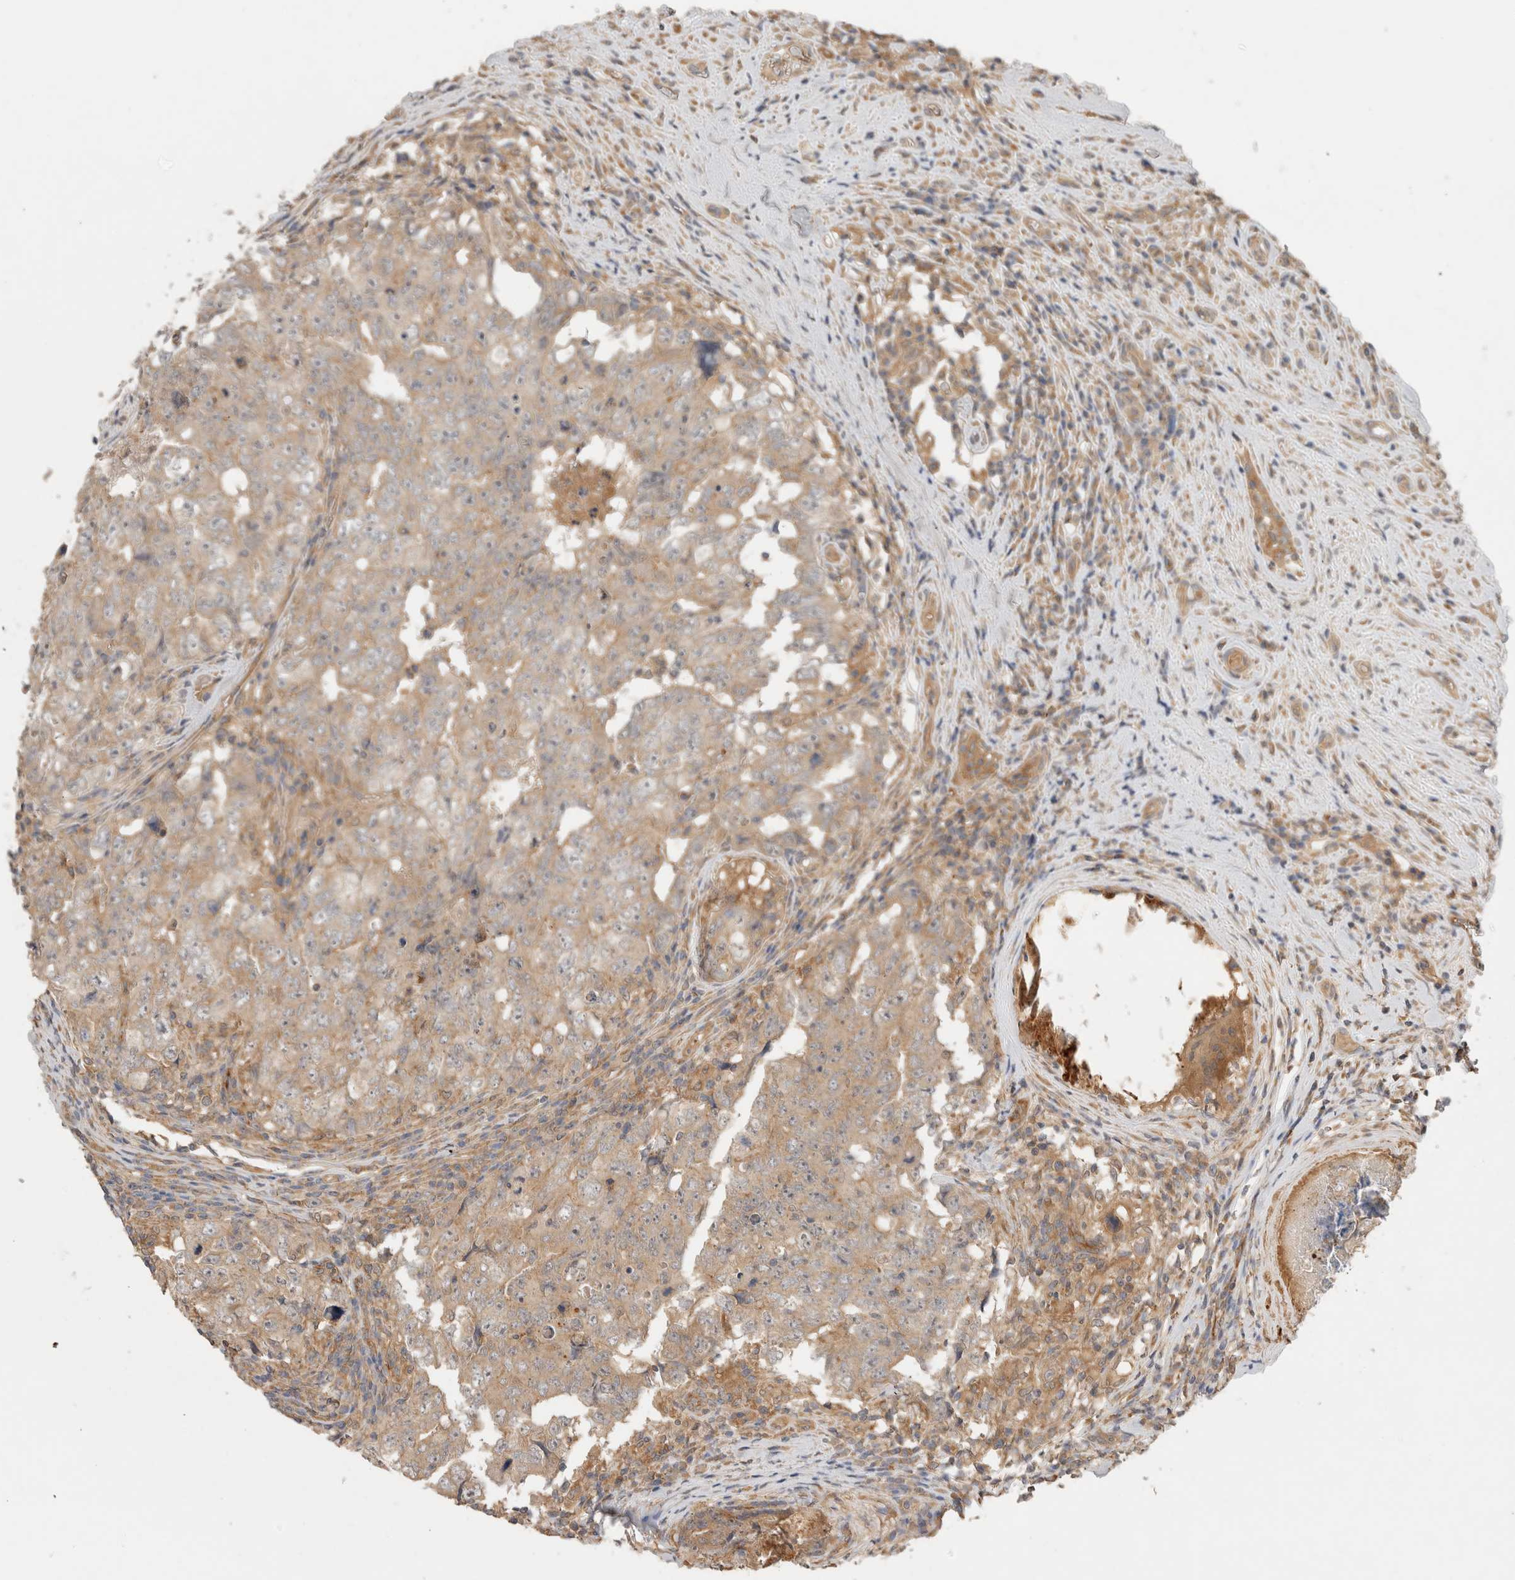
{"staining": {"intensity": "weak", "quantity": ">75%", "location": "cytoplasmic/membranous"}, "tissue": "testis cancer", "cell_type": "Tumor cells", "image_type": "cancer", "snomed": [{"axis": "morphology", "description": "Carcinoma, Embryonal, NOS"}, {"axis": "topography", "description": "Testis"}], "caption": "Testis embryonal carcinoma tissue shows weak cytoplasmic/membranous positivity in about >75% of tumor cells, visualized by immunohistochemistry. Using DAB (brown) and hematoxylin (blue) stains, captured at high magnification using brightfield microscopy.", "gene": "SGK3", "patient": {"sex": "male", "age": 26}}